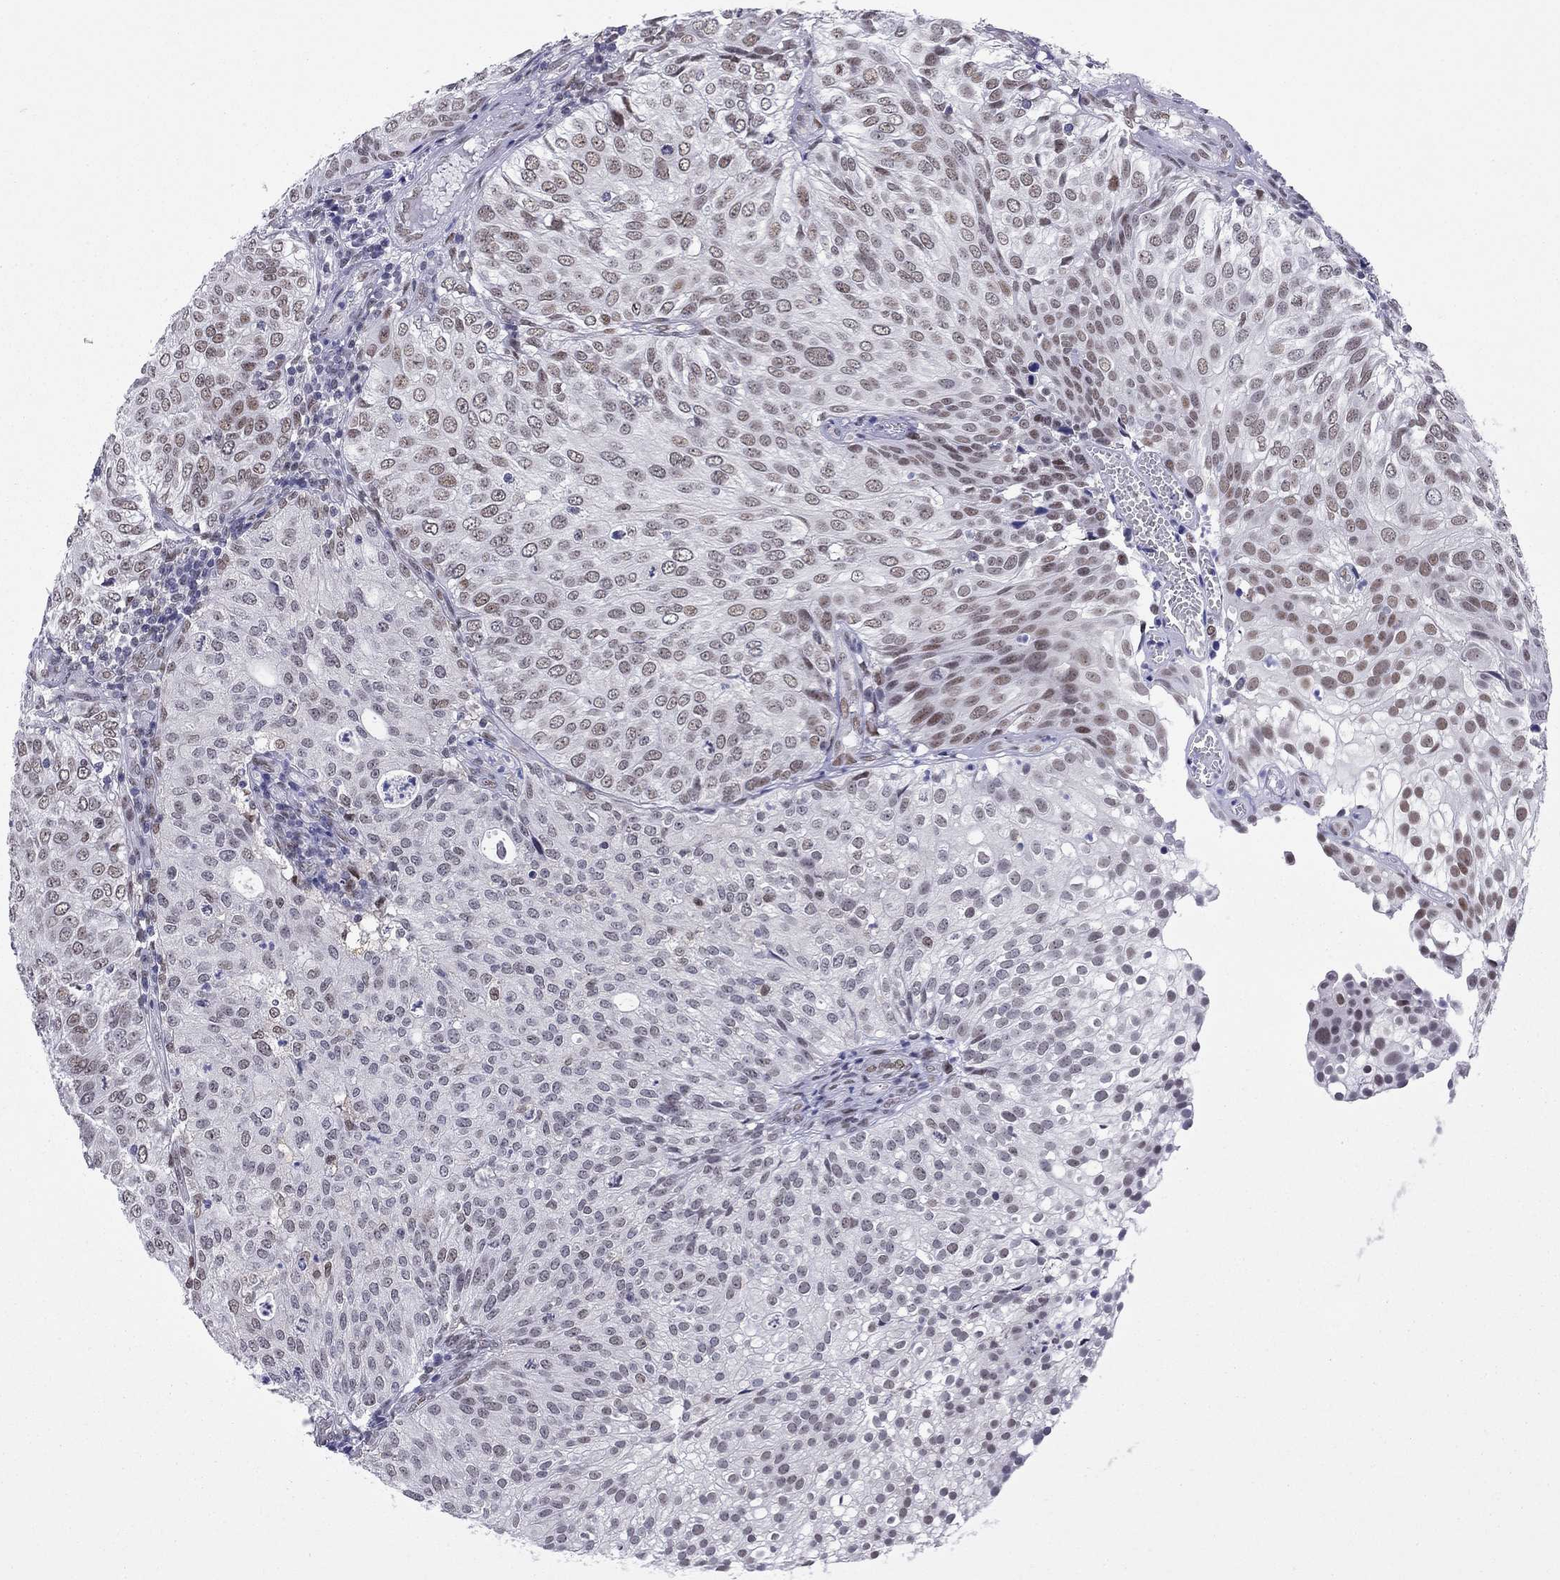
{"staining": {"intensity": "moderate", "quantity": "<25%", "location": "nuclear"}, "tissue": "urothelial cancer", "cell_type": "Tumor cells", "image_type": "cancer", "snomed": [{"axis": "morphology", "description": "Urothelial carcinoma, High grade"}, {"axis": "topography", "description": "Urinary bladder"}], "caption": "Brown immunohistochemical staining in urothelial cancer reveals moderate nuclear expression in about <25% of tumor cells.", "gene": "DOT1L", "patient": {"sex": "female", "age": 79}}